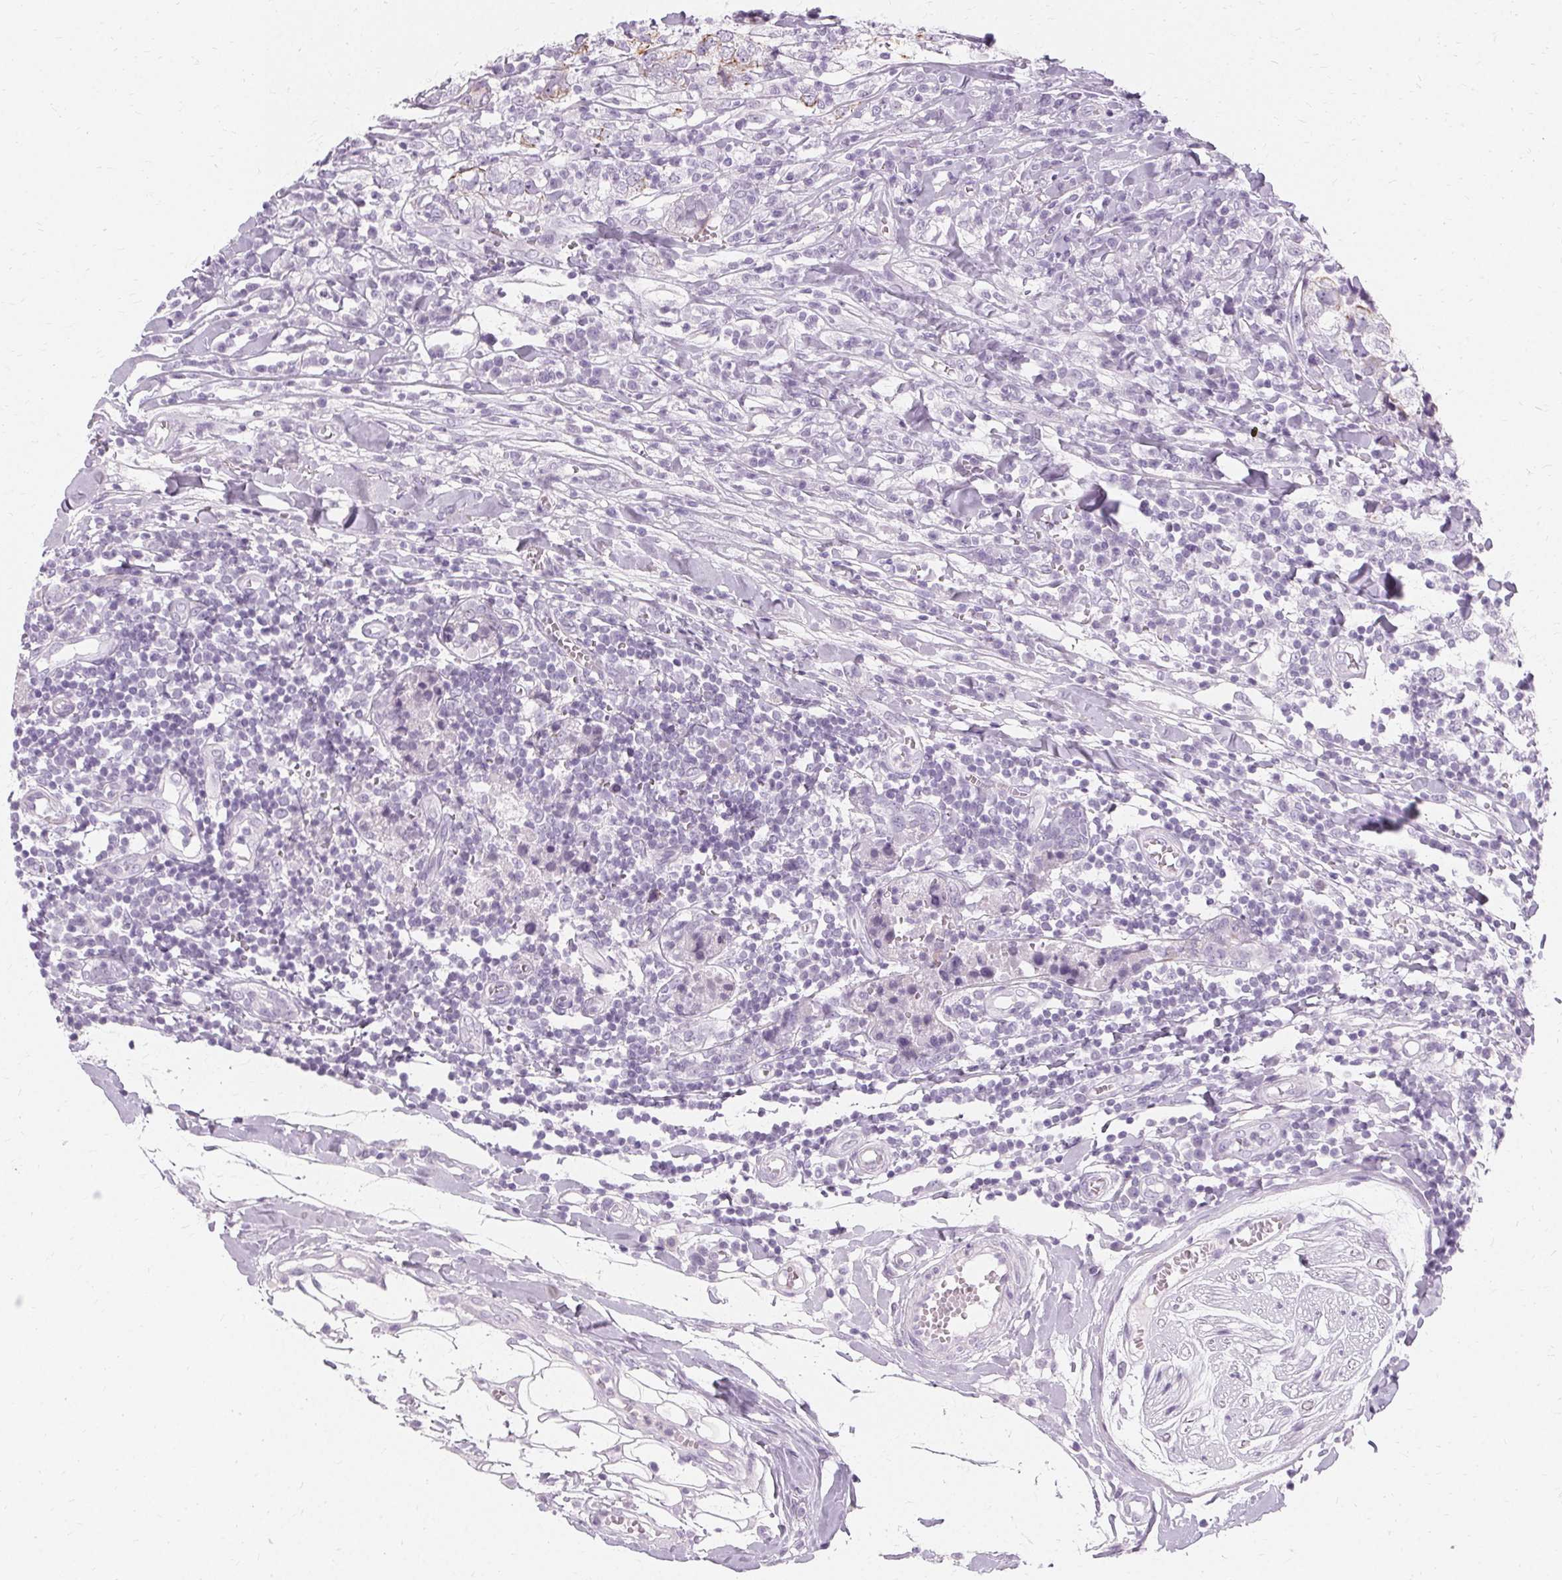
{"staining": {"intensity": "negative", "quantity": "none", "location": "none"}, "tissue": "breast cancer", "cell_type": "Tumor cells", "image_type": "cancer", "snomed": [{"axis": "morphology", "description": "Duct carcinoma"}, {"axis": "topography", "description": "Breast"}], "caption": "Immunohistochemical staining of breast cancer reveals no significant expression in tumor cells.", "gene": "KRT6C", "patient": {"sex": "female", "age": 30}}